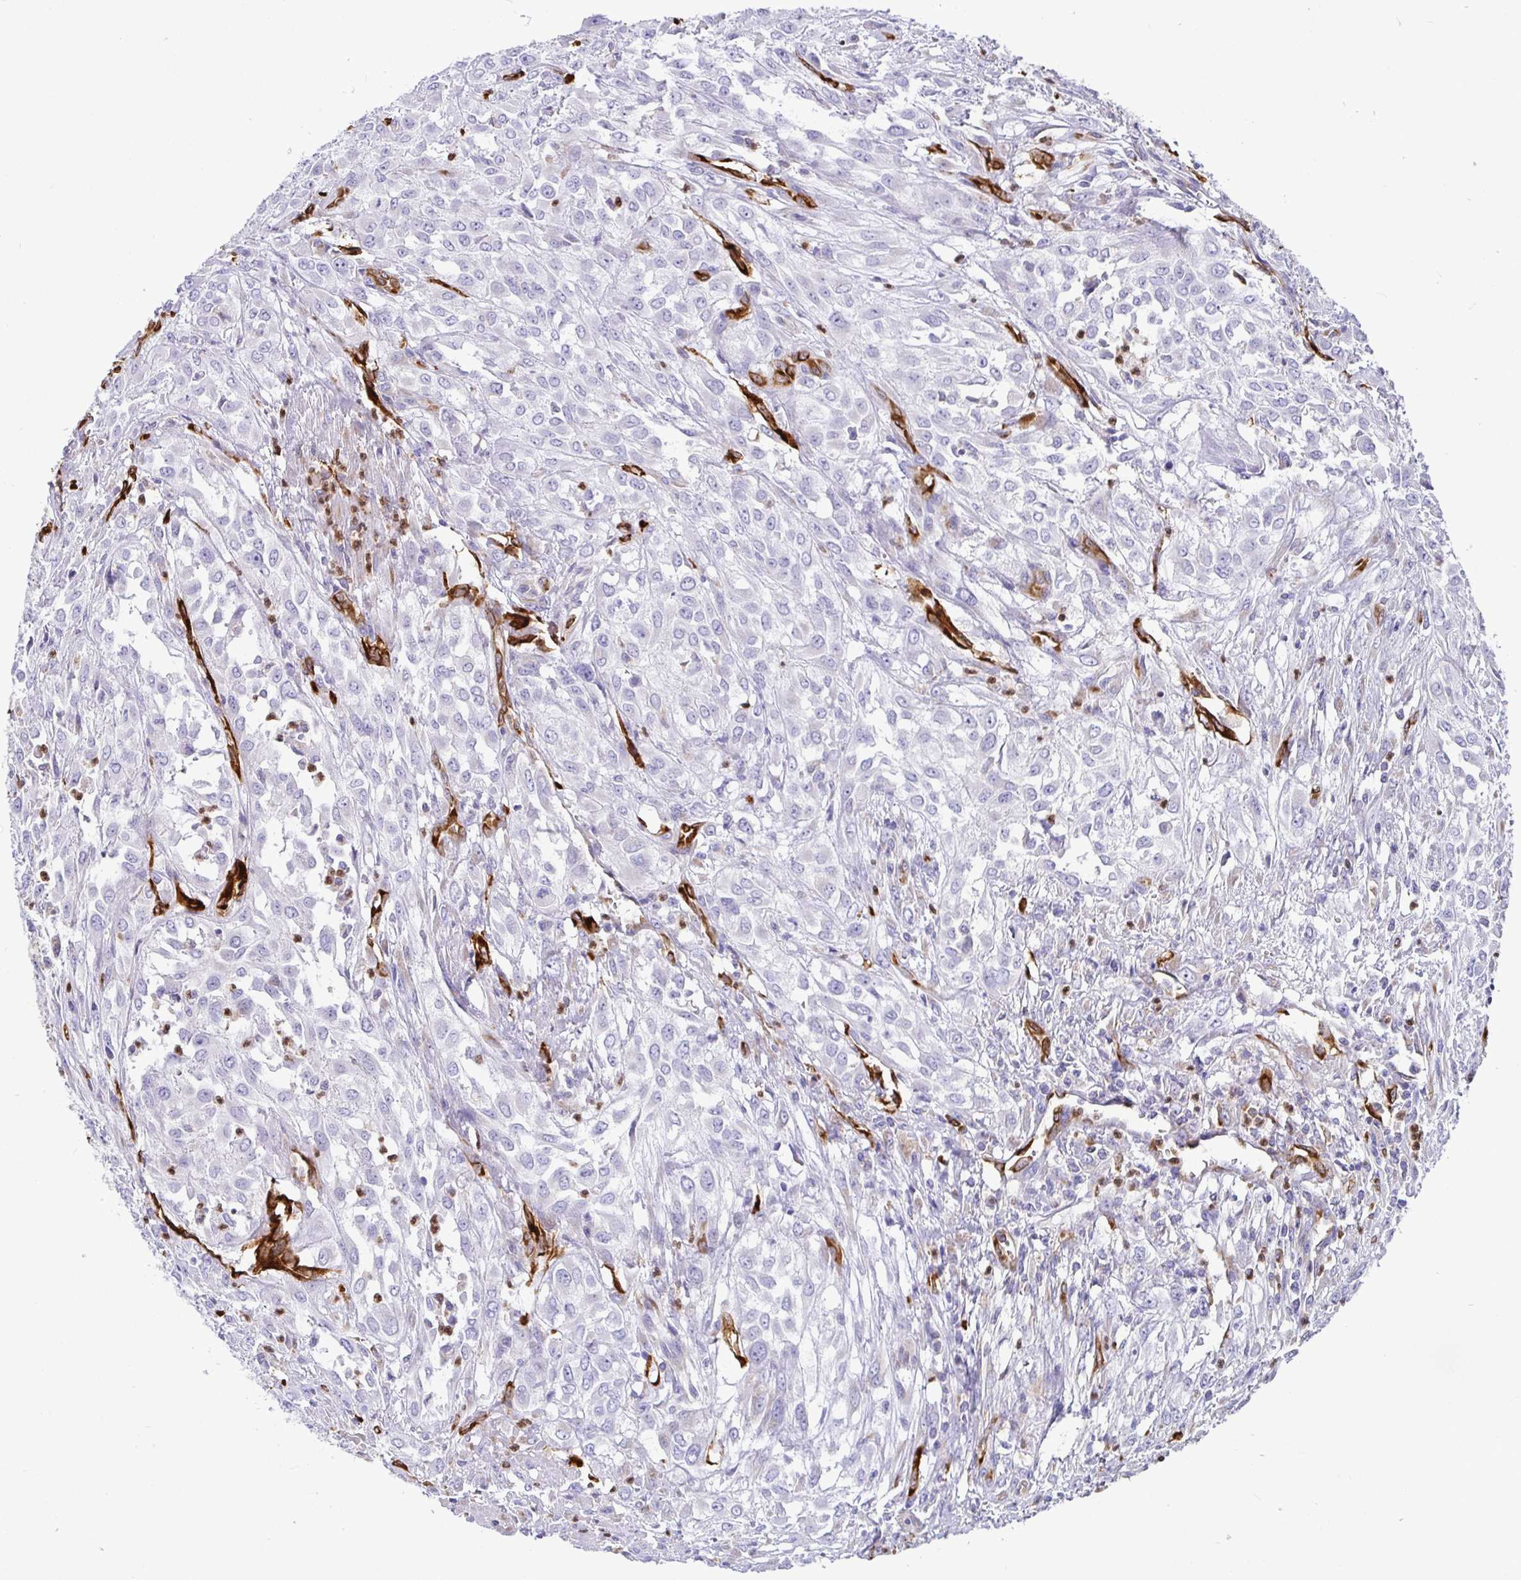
{"staining": {"intensity": "negative", "quantity": "none", "location": "none"}, "tissue": "urothelial cancer", "cell_type": "Tumor cells", "image_type": "cancer", "snomed": [{"axis": "morphology", "description": "Urothelial carcinoma, High grade"}, {"axis": "topography", "description": "Urinary bladder"}], "caption": "Immunohistochemical staining of high-grade urothelial carcinoma displays no significant positivity in tumor cells.", "gene": "TP53I11", "patient": {"sex": "male", "age": 67}}